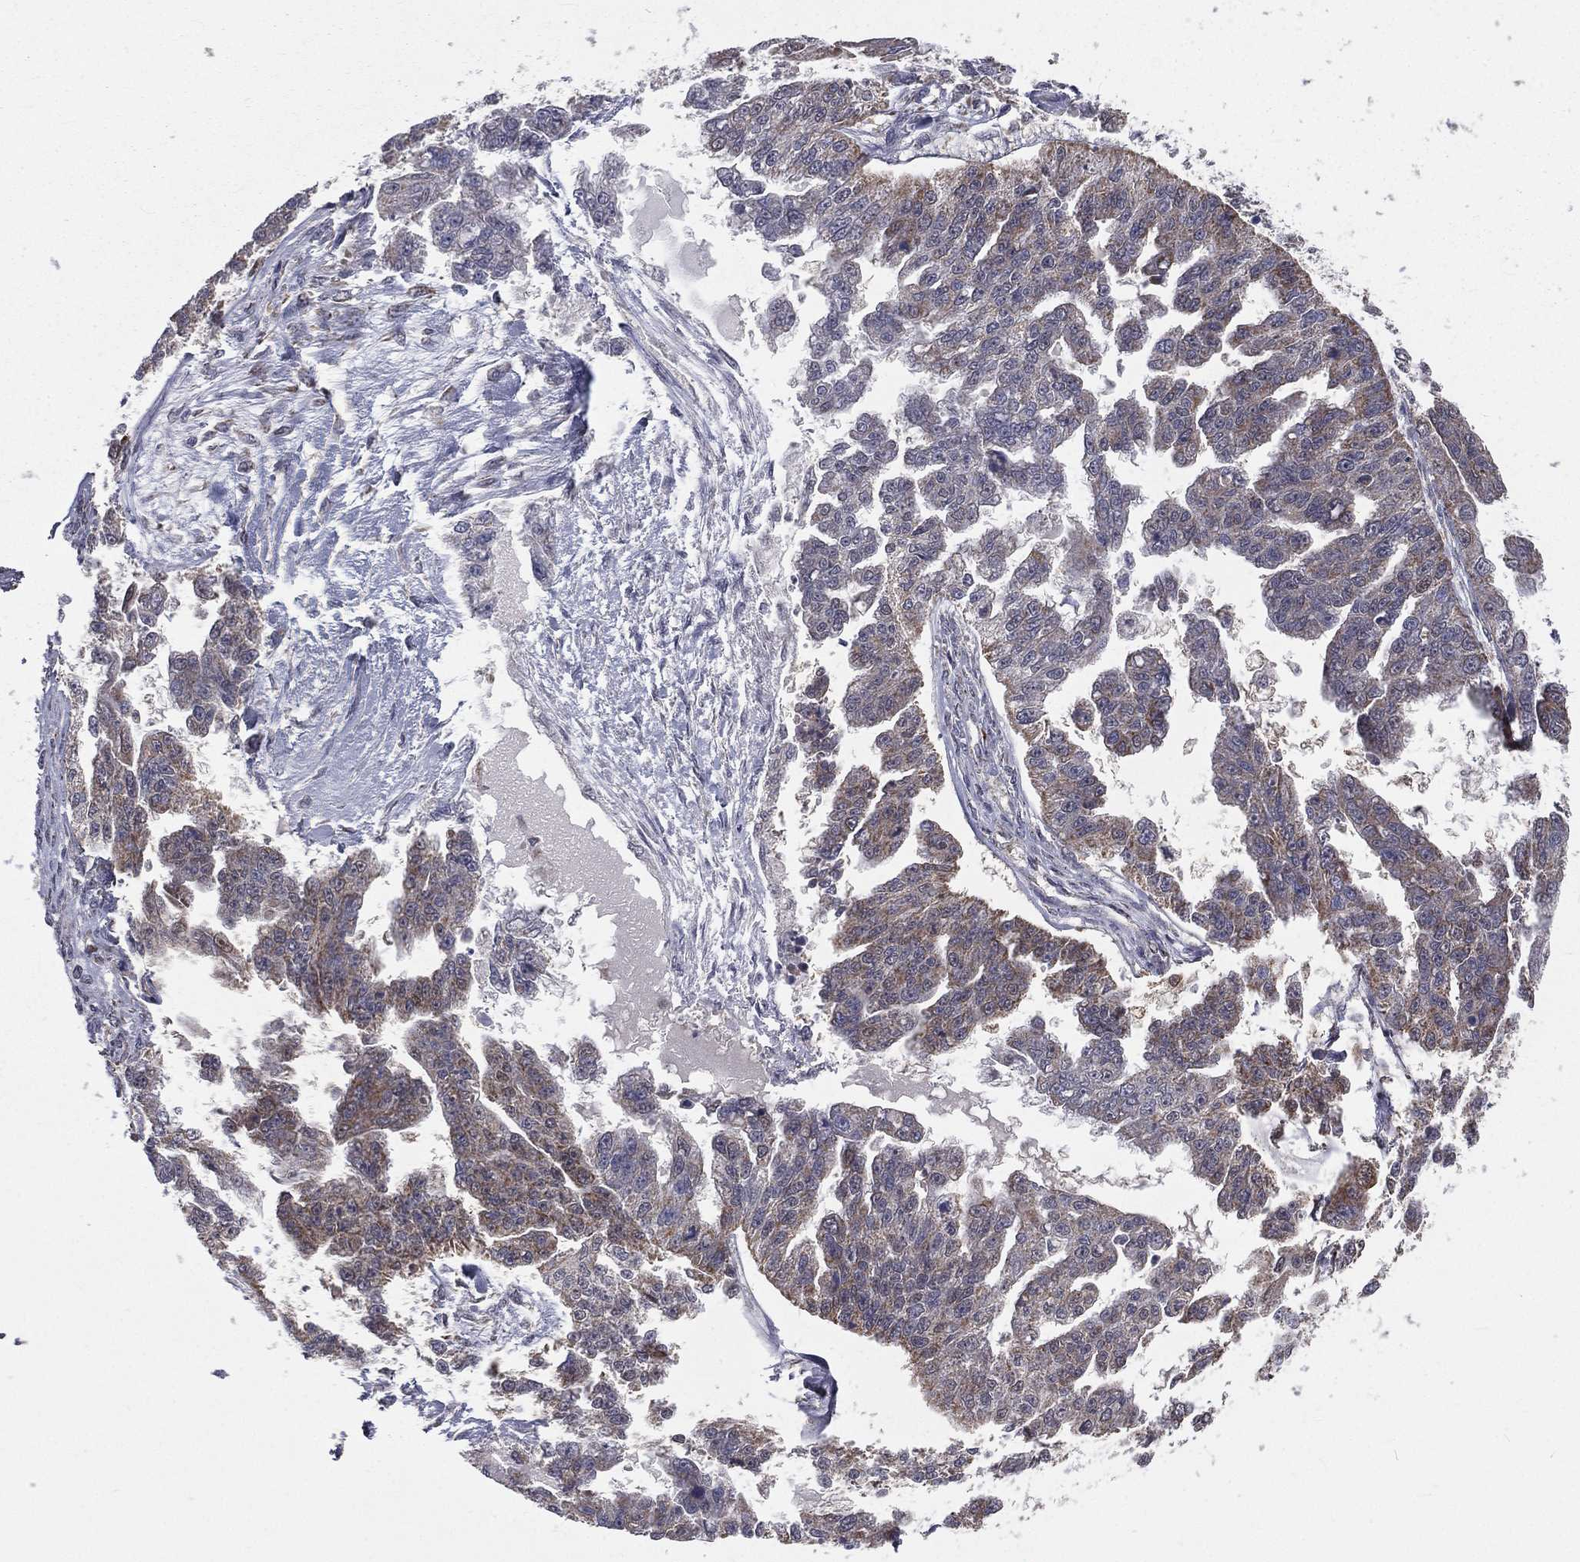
{"staining": {"intensity": "weak", "quantity": "<25%", "location": "cytoplasmic/membranous"}, "tissue": "ovarian cancer", "cell_type": "Tumor cells", "image_type": "cancer", "snomed": [{"axis": "morphology", "description": "Cystadenocarcinoma, serous, NOS"}, {"axis": "topography", "description": "Ovary"}], "caption": "DAB (3,3'-diaminobenzidine) immunohistochemical staining of human ovarian serous cystadenocarcinoma reveals no significant expression in tumor cells.", "gene": "MRPL46", "patient": {"sex": "female", "age": 58}}